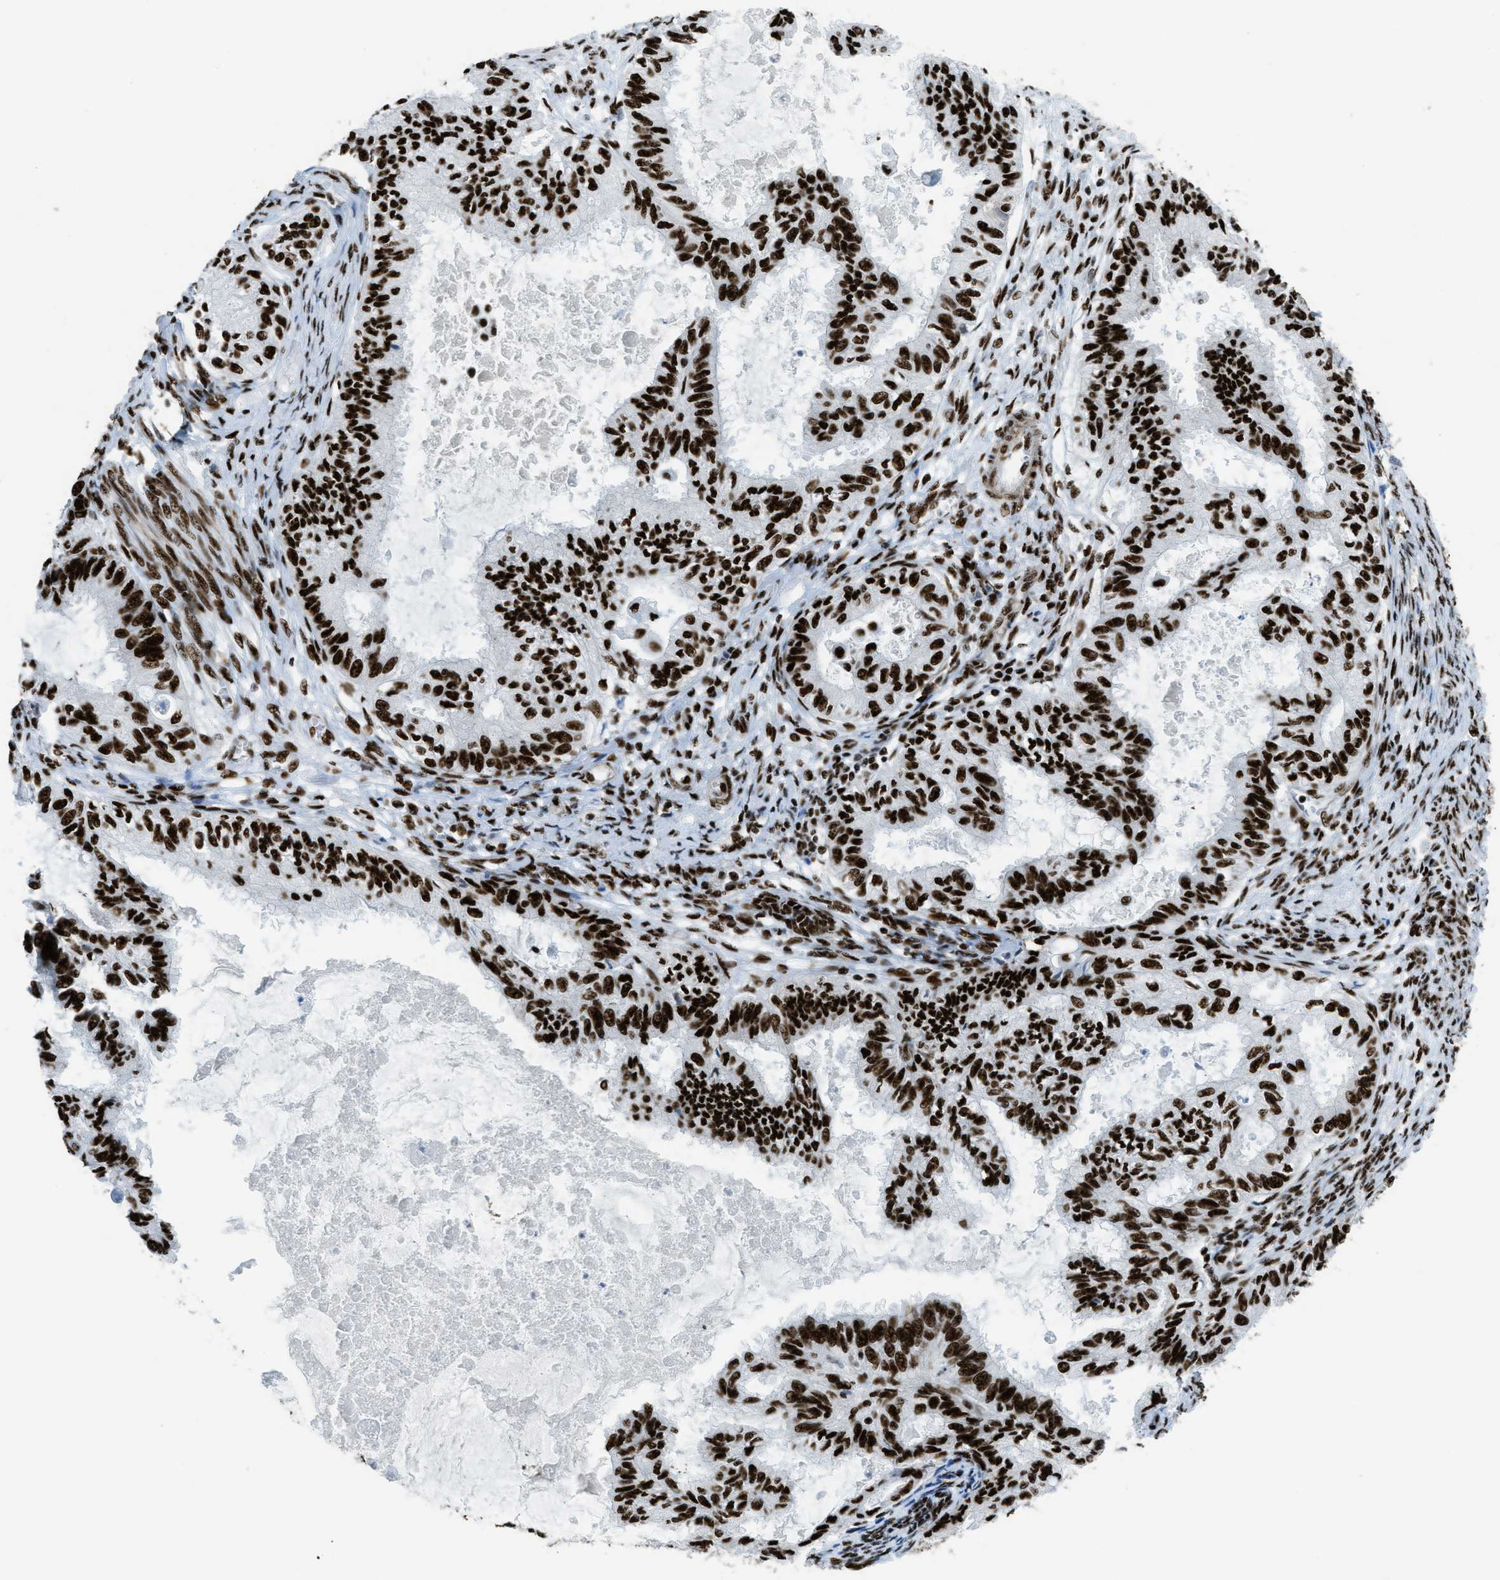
{"staining": {"intensity": "strong", "quantity": ">75%", "location": "nuclear"}, "tissue": "cervical cancer", "cell_type": "Tumor cells", "image_type": "cancer", "snomed": [{"axis": "morphology", "description": "Normal tissue, NOS"}, {"axis": "morphology", "description": "Adenocarcinoma, NOS"}, {"axis": "topography", "description": "Cervix"}, {"axis": "topography", "description": "Endometrium"}], "caption": "Immunohistochemistry photomicrograph of neoplastic tissue: adenocarcinoma (cervical) stained using immunohistochemistry (IHC) shows high levels of strong protein expression localized specifically in the nuclear of tumor cells, appearing as a nuclear brown color.", "gene": "ZNF207", "patient": {"sex": "female", "age": 86}}